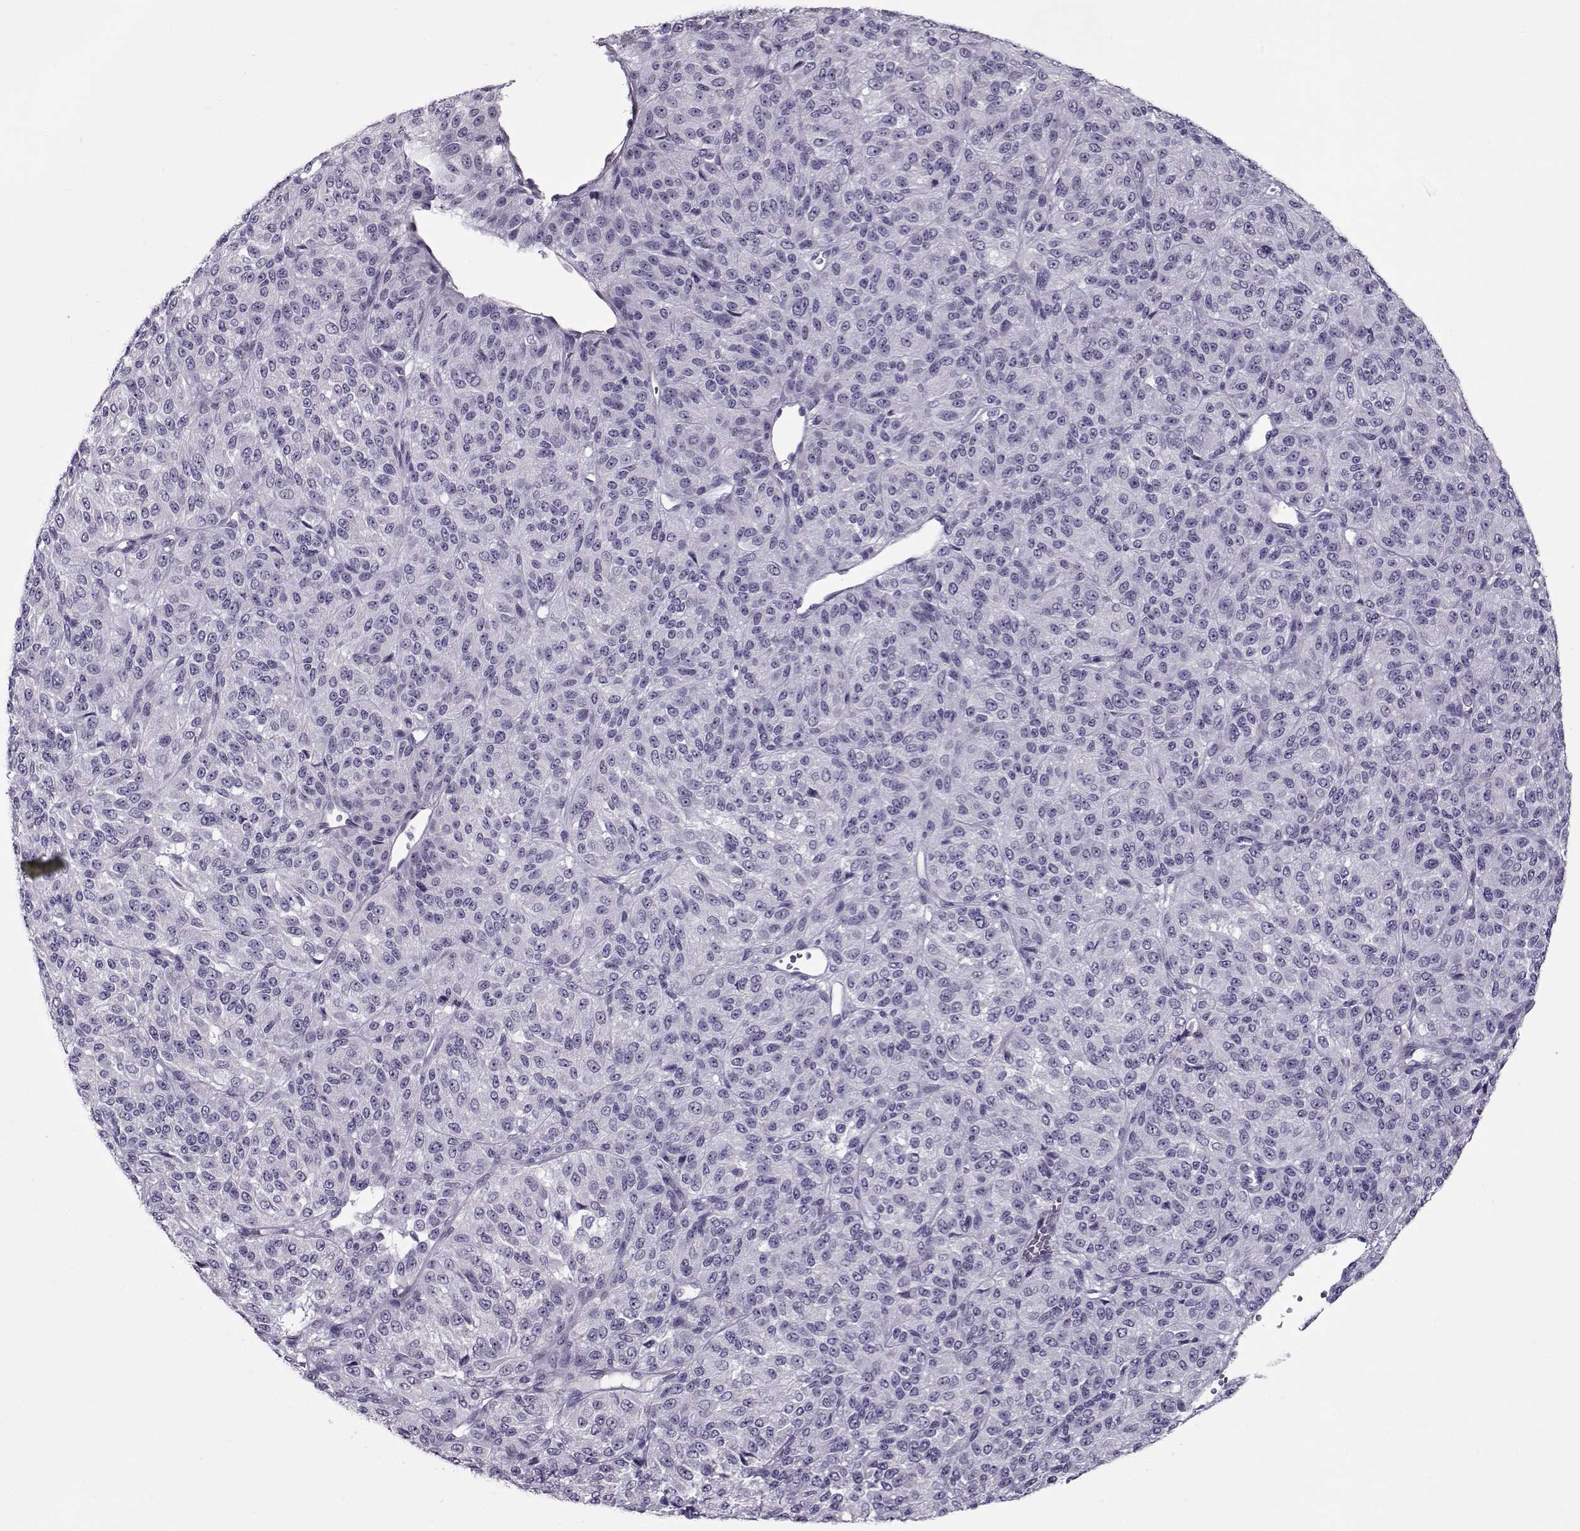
{"staining": {"intensity": "negative", "quantity": "none", "location": "none"}, "tissue": "melanoma", "cell_type": "Tumor cells", "image_type": "cancer", "snomed": [{"axis": "morphology", "description": "Malignant melanoma, Metastatic site"}, {"axis": "topography", "description": "Brain"}], "caption": "High power microscopy micrograph of an immunohistochemistry (IHC) histopathology image of malignant melanoma (metastatic site), revealing no significant positivity in tumor cells.", "gene": "CIBAR1", "patient": {"sex": "female", "age": 56}}